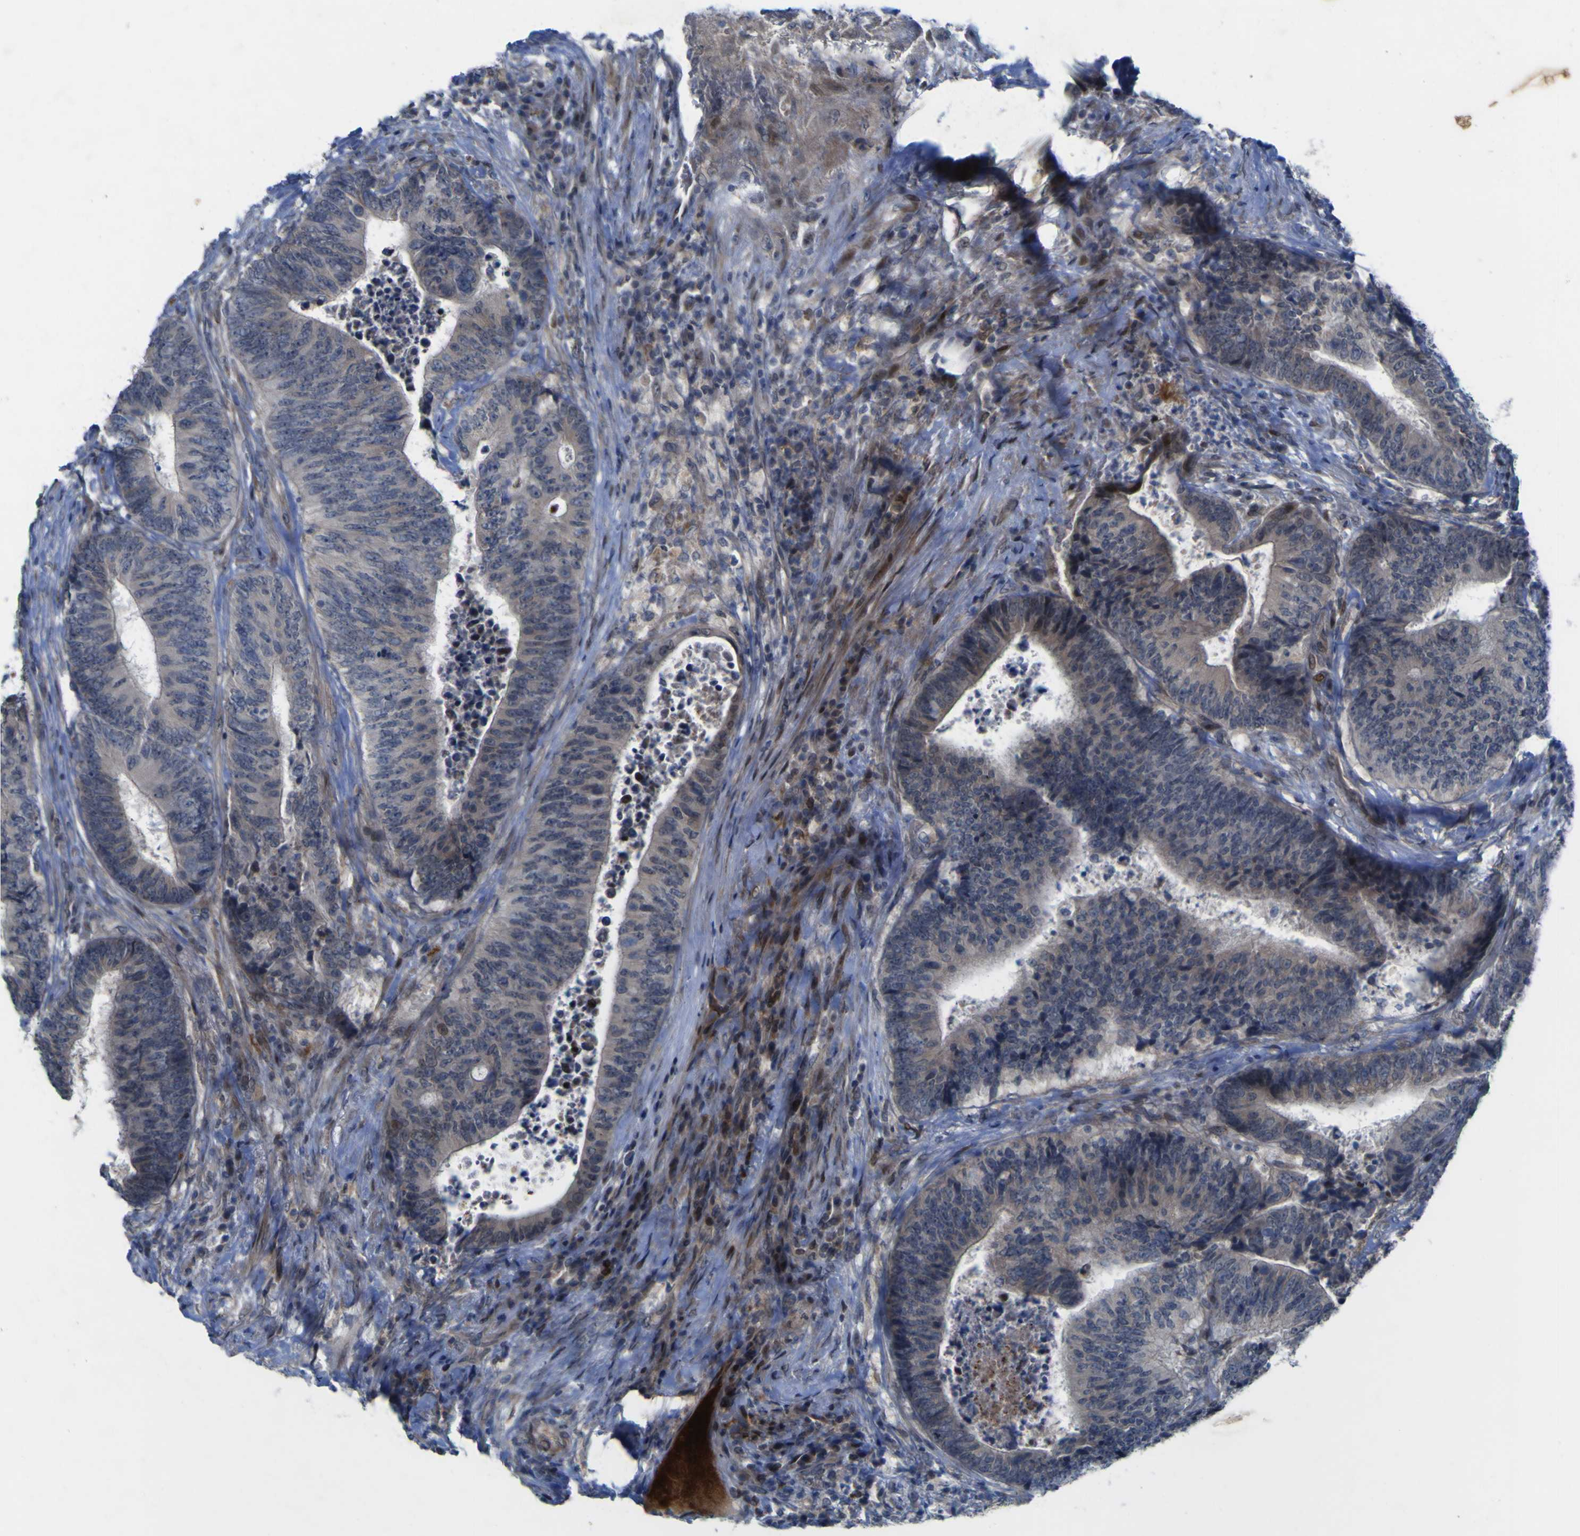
{"staining": {"intensity": "negative", "quantity": "none", "location": "none"}, "tissue": "colorectal cancer", "cell_type": "Tumor cells", "image_type": "cancer", "snomed": [{"axis": "morphology", "description": "Adenocarcinoma, NOS"}, {"axis": "topography", "description": "Rectum"}], "caption": "Immunohistochemistry (IHC) photomicrograph of human colorectal cancer (adenocarcinoma) stained for a protein (brown), which displays no positivity in tumor cells. (DAB immunohistochemistry visualized using brightfield microscopy, high magnification).", "gene": "NAV1", "patient": {"sex": "male", "age": 72}}